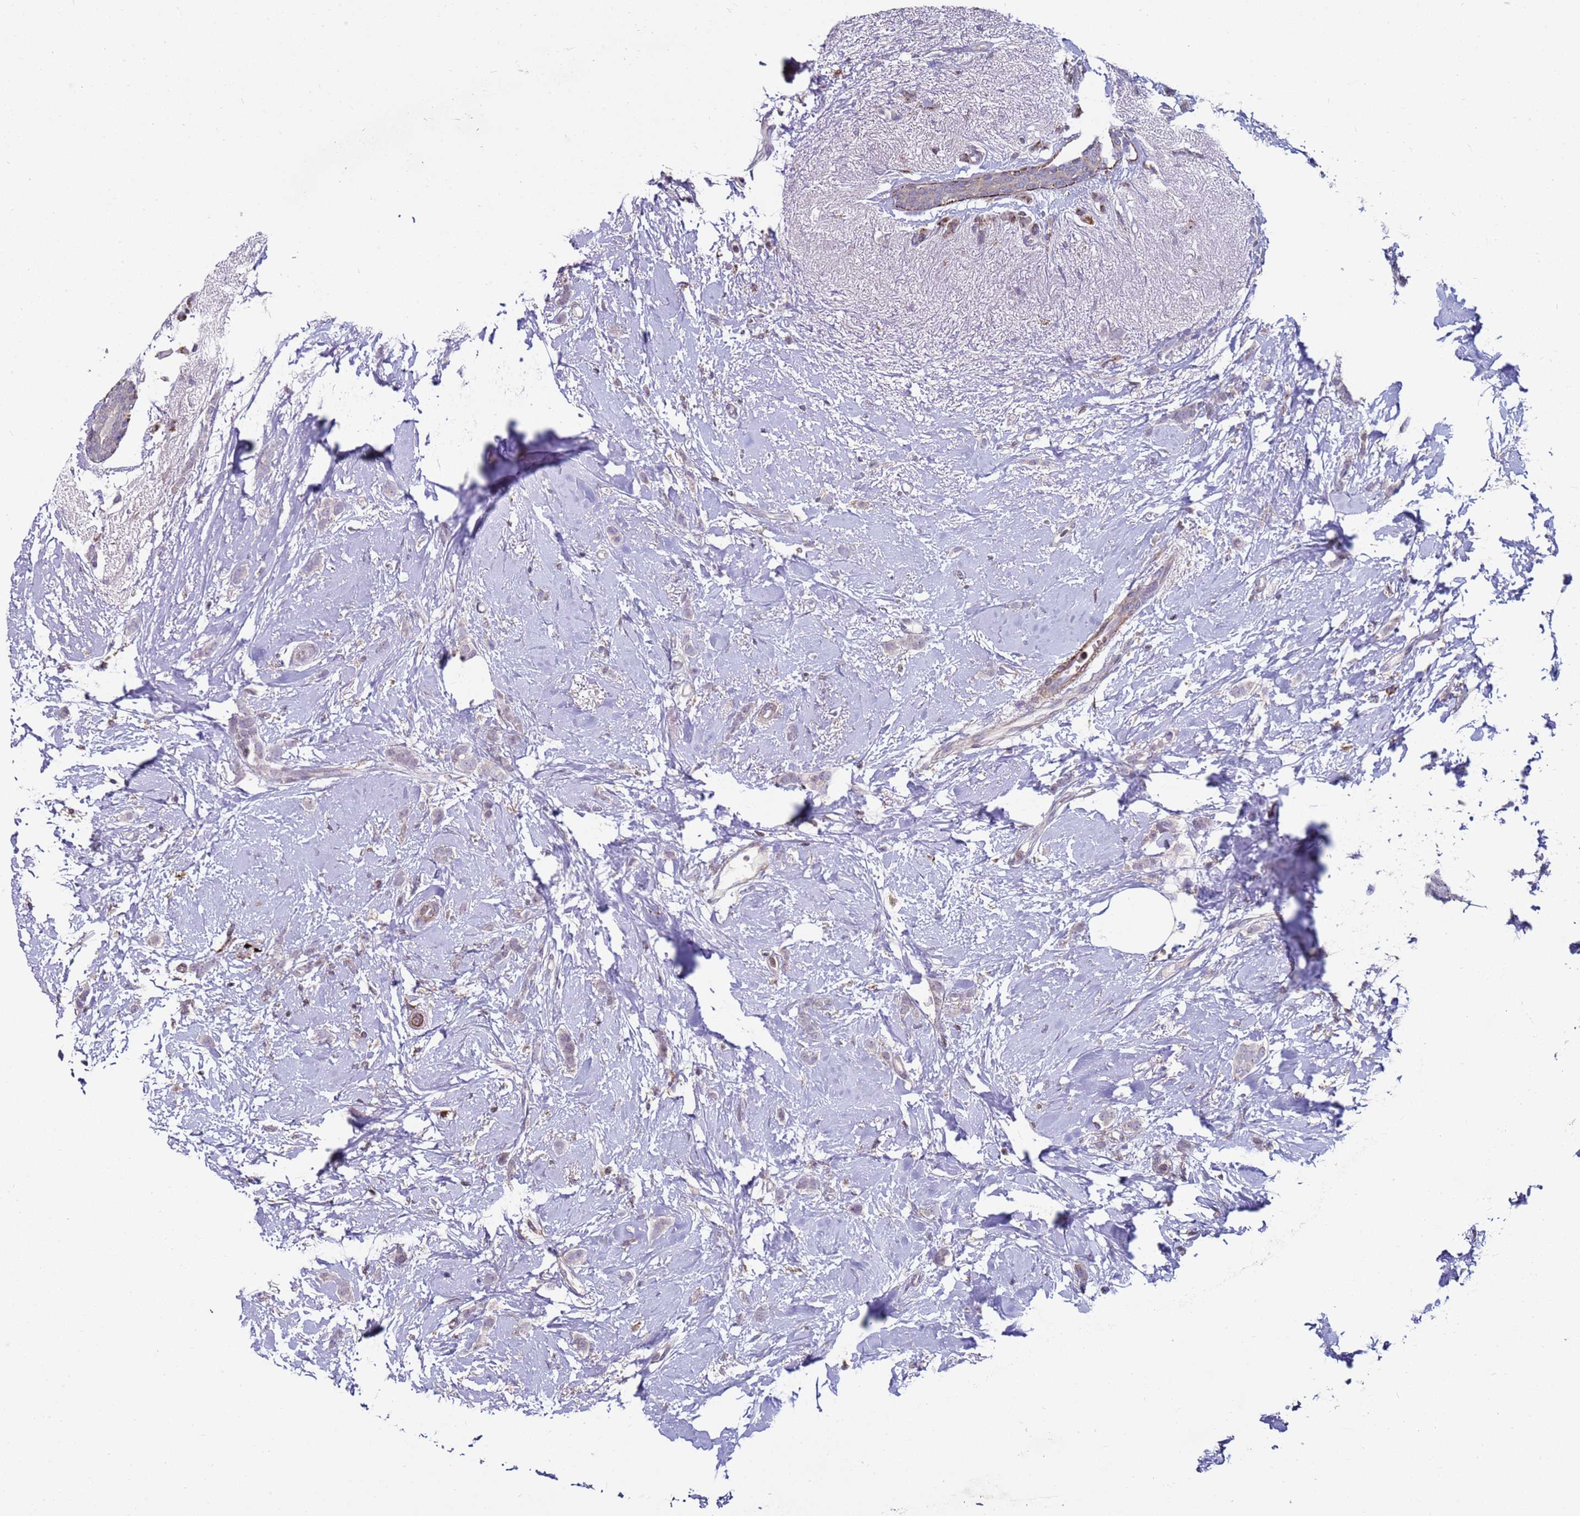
{"staining": {"intensity": "negative", "quantity": "none", "location": "none"}, "tissue": "breast cancer", "cell_type": "Tumor cells", "image_type": "cancer", "snomed": [{"axis": "morphology", "description": "Duct carcinoma"}, {"axis": "topography", "description": "Breast"}], "caption": "The IHC photomicrograph has no significant staining in tumor cells of infiltrating ductal carcinoma (breast) tissue.", "gene": "SNAPC4", "patient": {"sex": "female", "age": 72}}